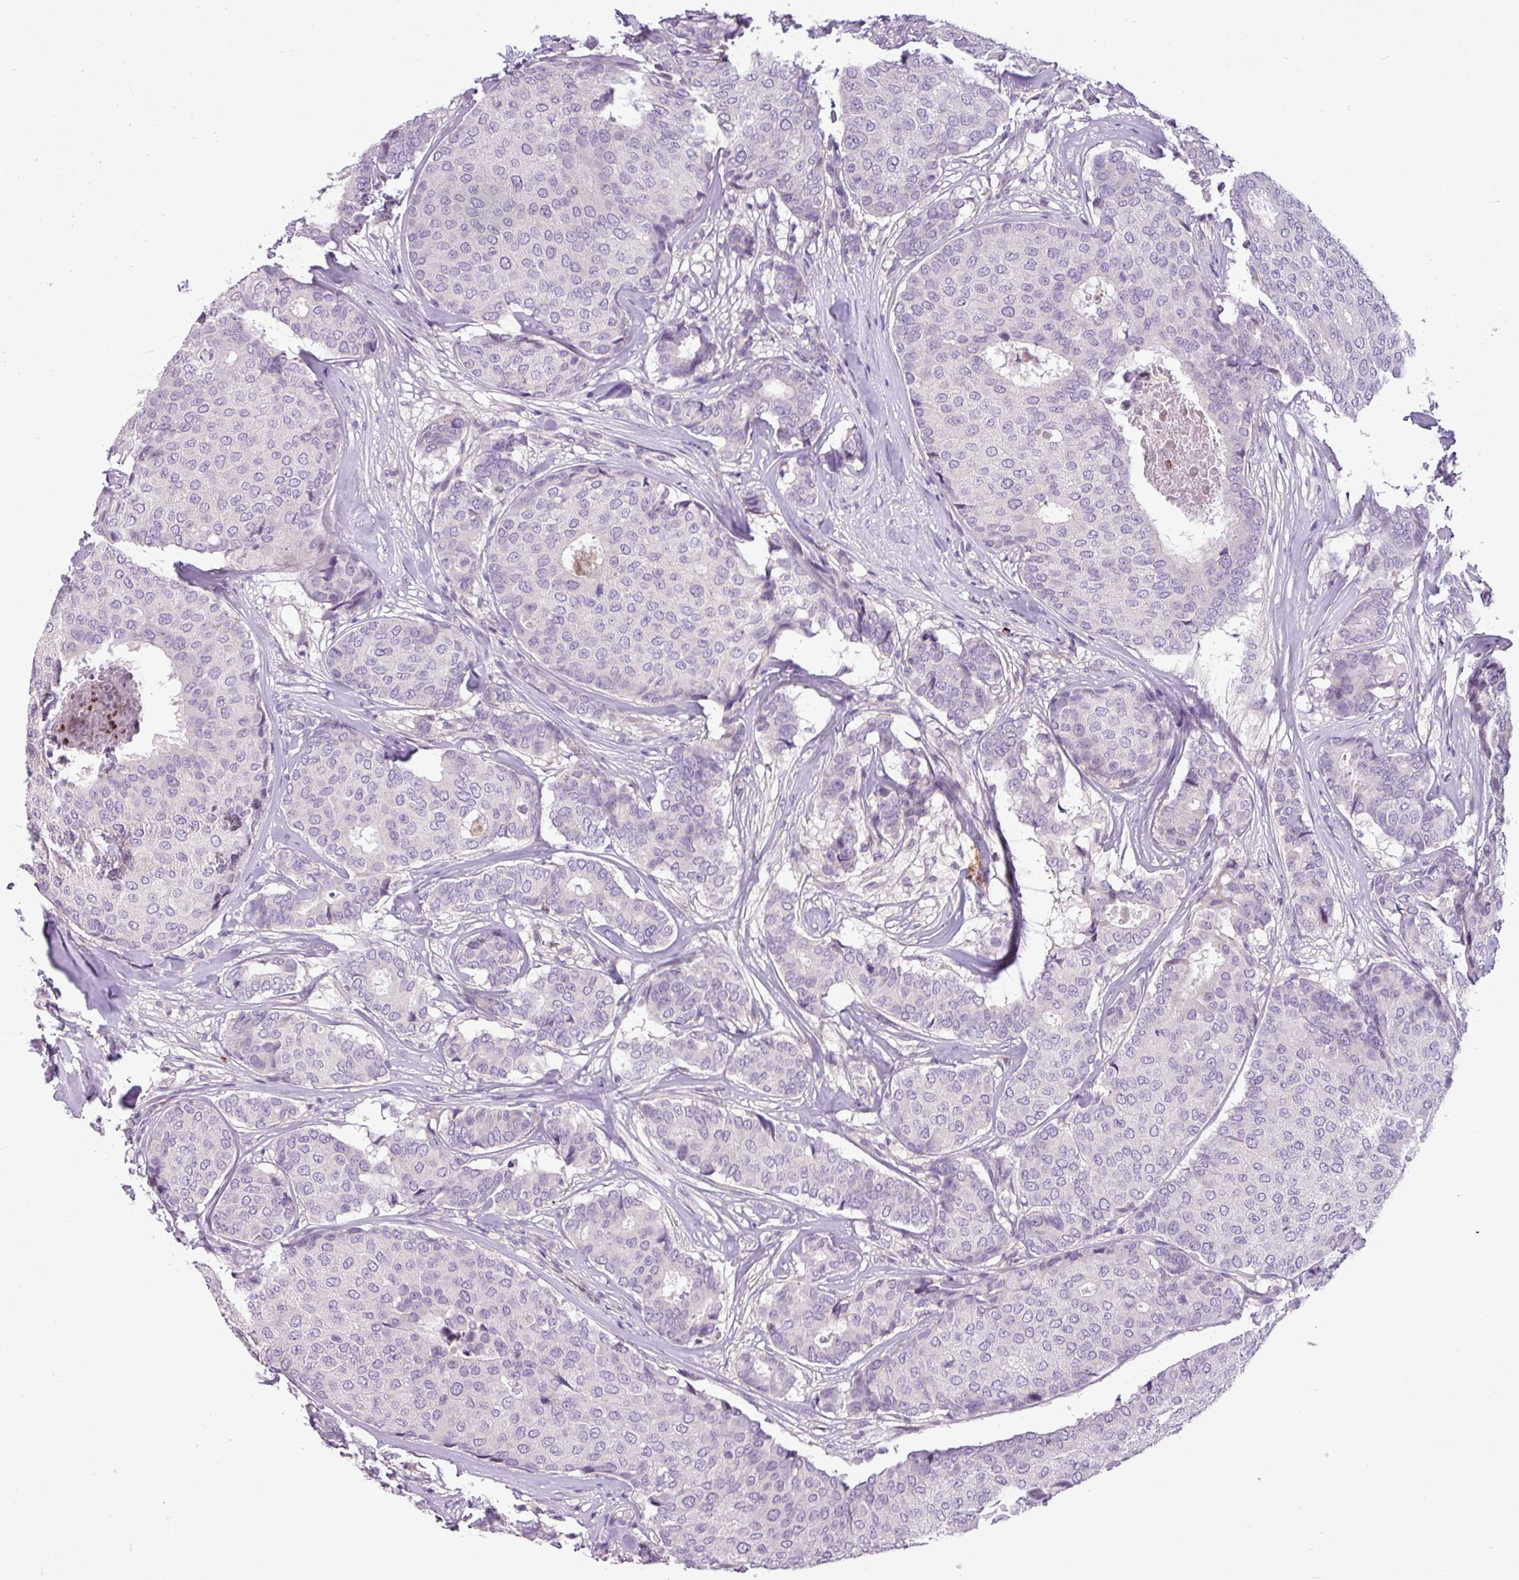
{"staining": {"intensity": "negative", "quantity": "none", "location": "none"}, "tissue": "breast cancer", "cell_type": "Tumor cells", "image_type": "cancer", "snomed": [{"axis": "morphology", "description": "Duct carcinoma"}, {"axis": "topography", "description": "Breast"}], "caption": "Histopathology image shows no protein staining in tumor cells of breast cancer (infiltrating ductal carcinoma) tissue.", "gene": "IL17A", "patient": {"sex": "female", "age": 75}}